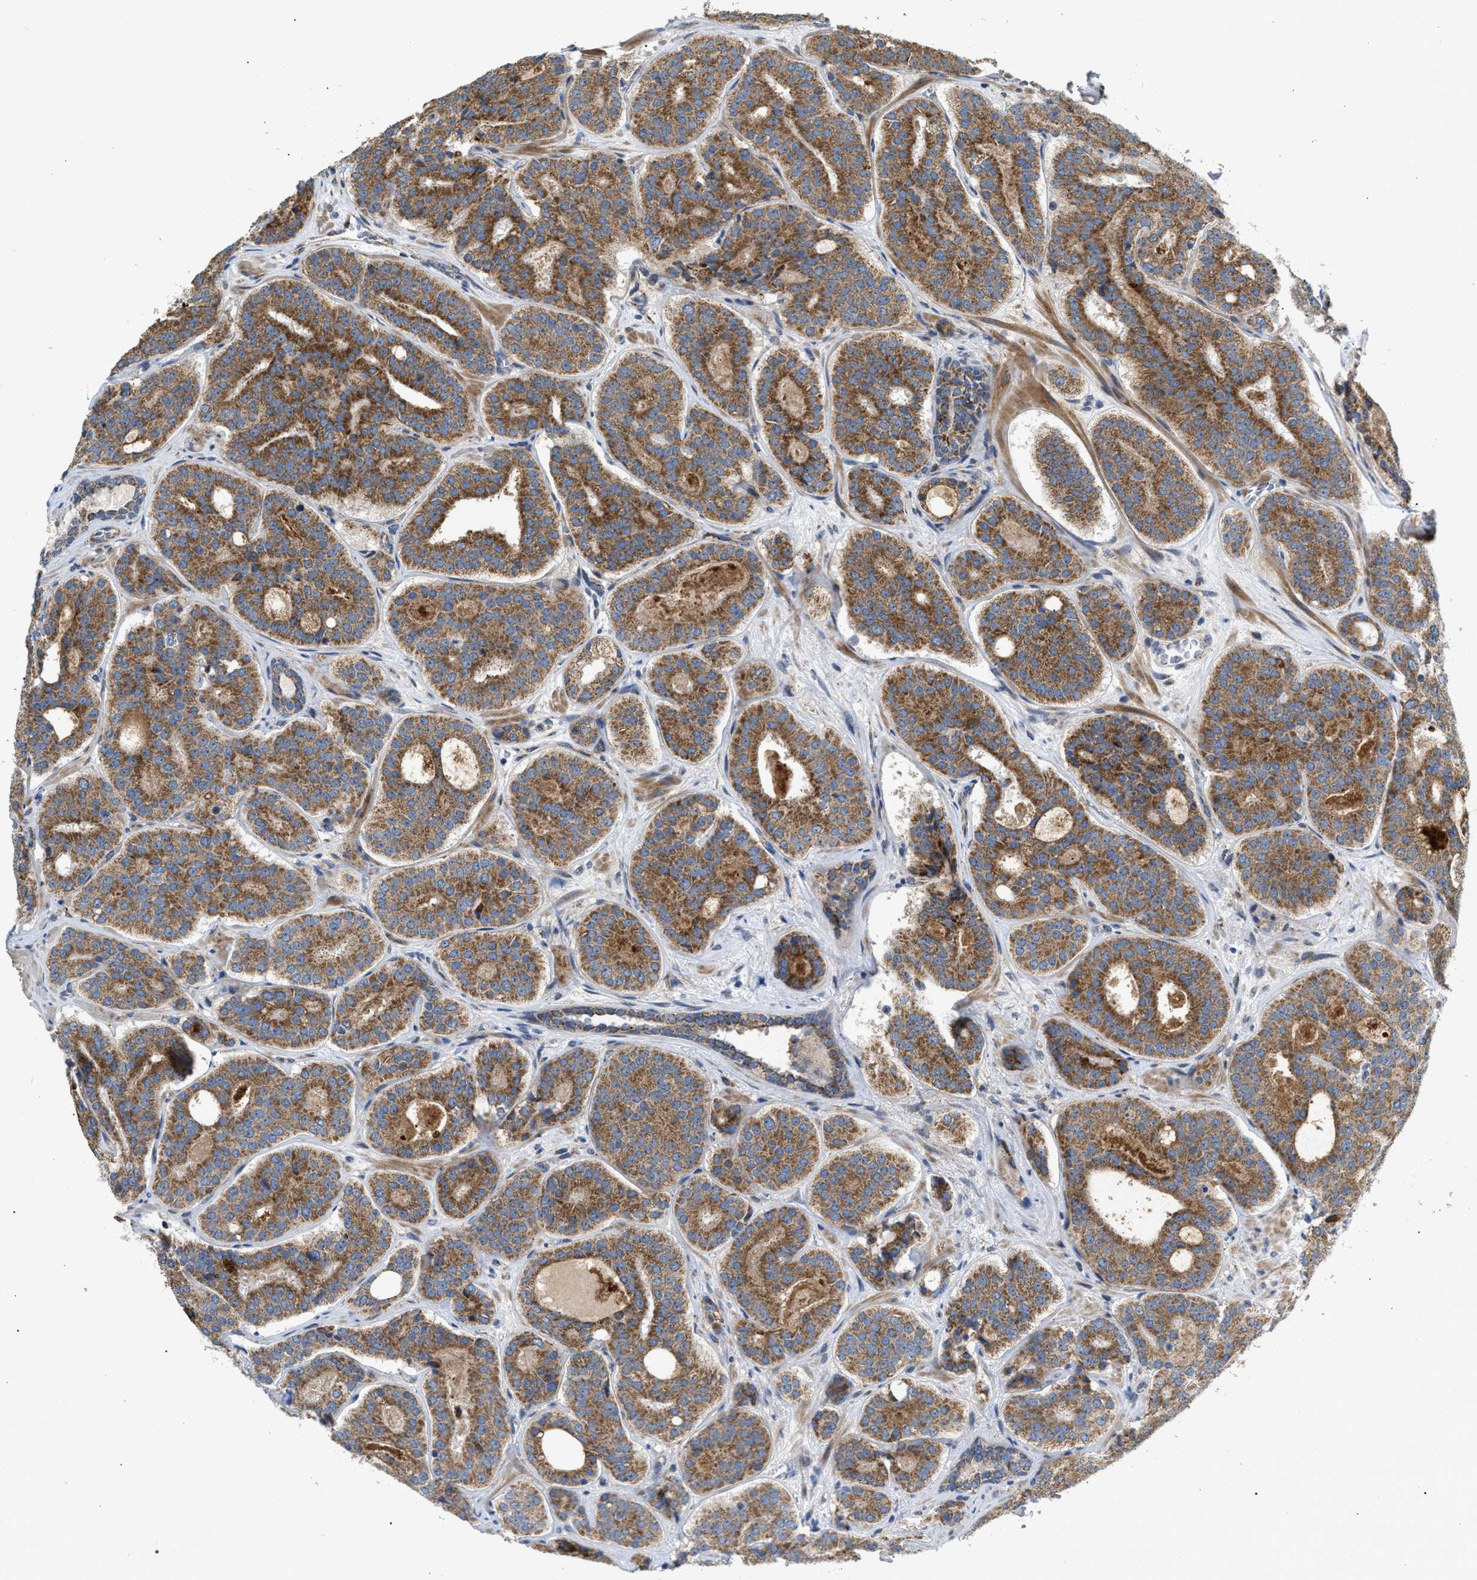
{"staining": {"intensity": "moderate", "quantity": ">75%", "location": "cytoplasmic/membranous"}, "tissue": "prostate cancer", "cell_type": "Tumor cells", "image_type": "cancer", "snomed": [{"axis": "morphology", "description": "Adenocarcinoma, High grade"}, {"axis": "topography", "description": "Prostate"}], "caption": "DAB immunohistochemical staining of prostate cancer demonstrates moderate cytoplasmic/membranous protein positivity in about >75% of tumor cells.", "gene": "TACO1", "patient": {"sex": "male", "age": 60}}